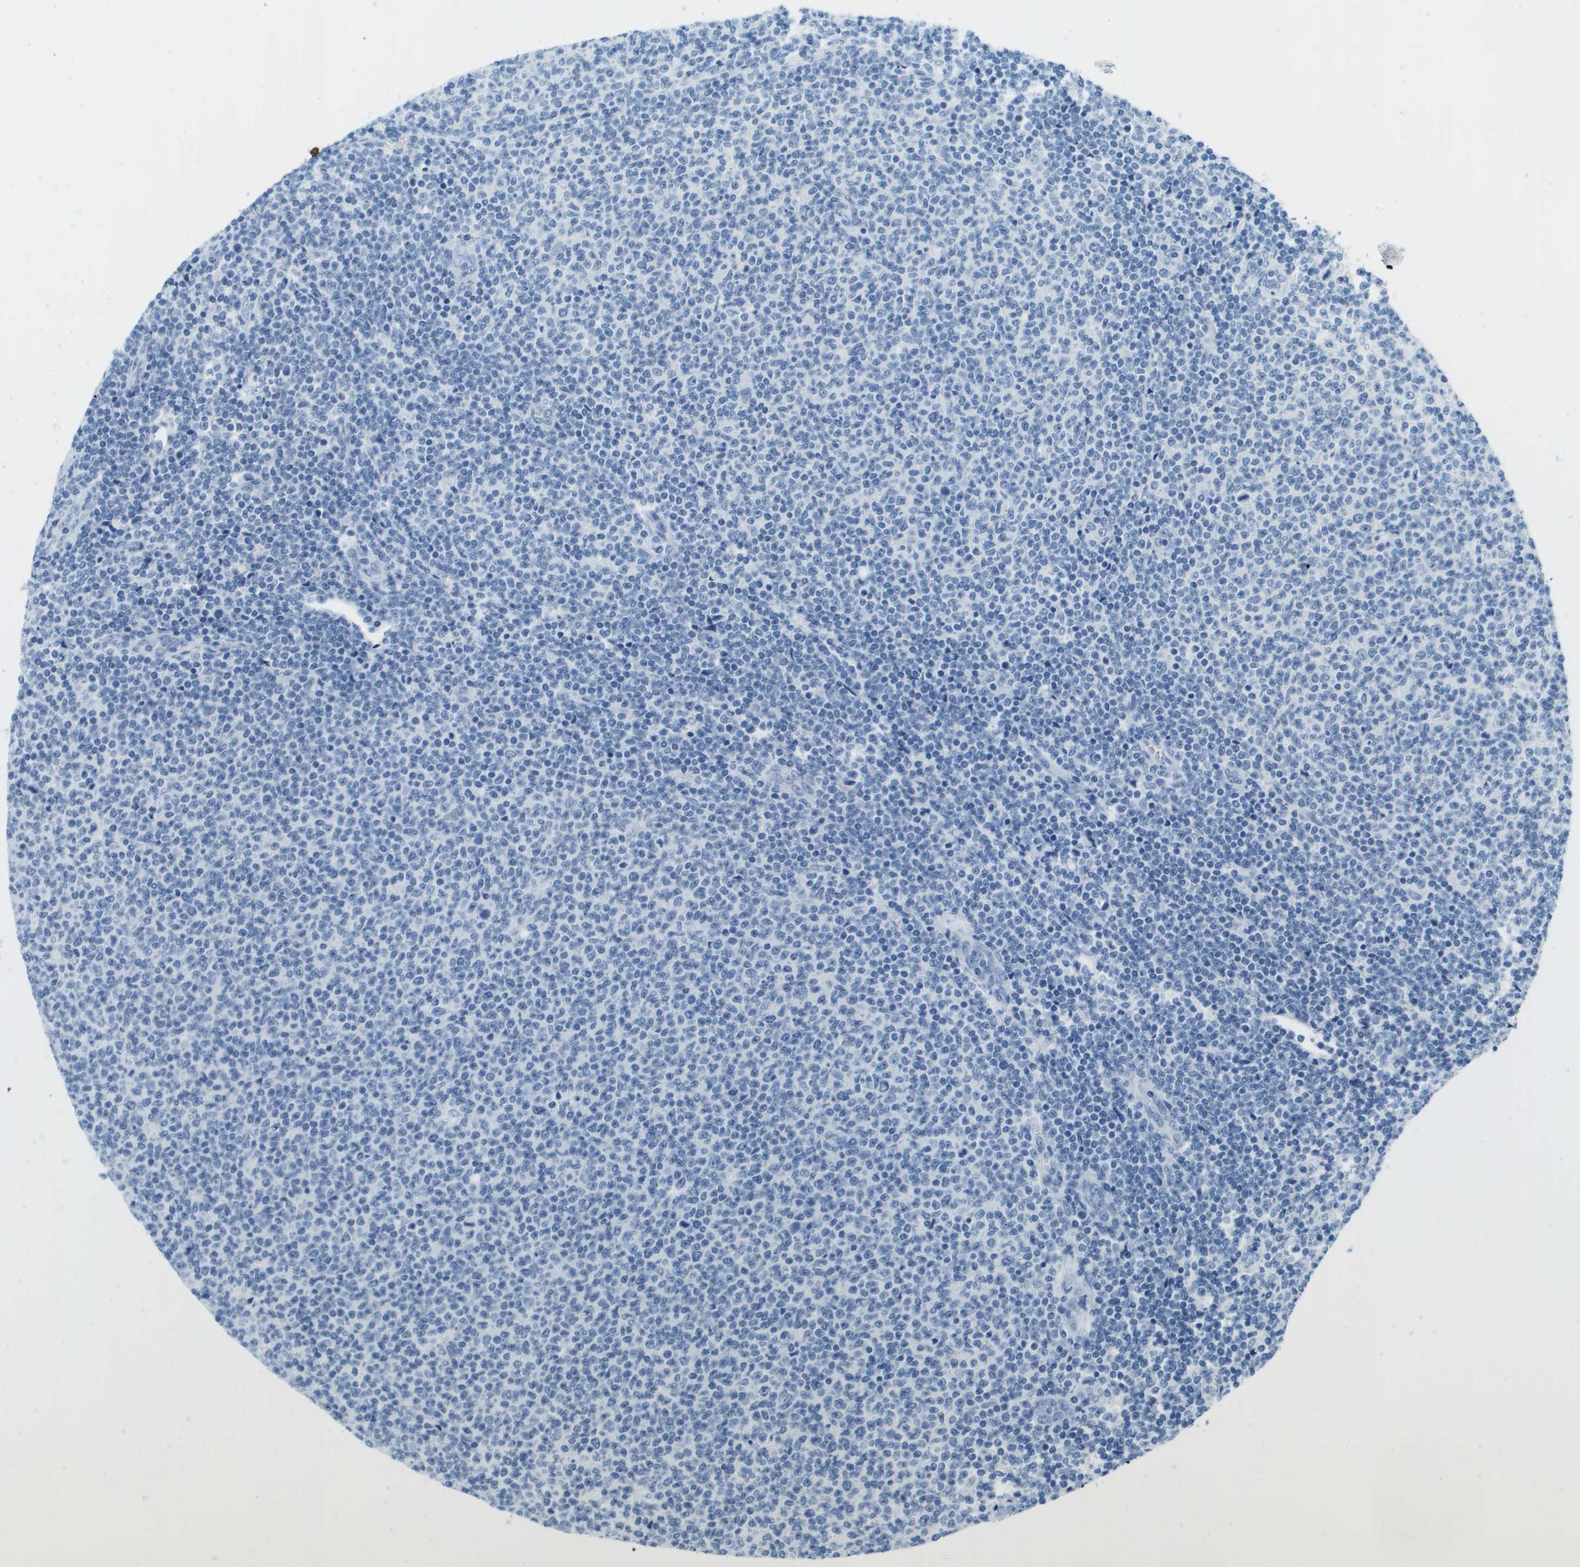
{"staining": {"intensity": "negative", "quantity": "none", "location": "none"}, "tissue": "lymphoma", "cell_type": "Tumor cells", "image_type": "cancer", "snomed": [{"axis": "morphology", "description": "Malignant lymphoma, non-Hodgkin's type, Low grade"}, {"axis": "topography", "description": "Lymph node"}], "caption": "Protein analysis of malignant lymphoma, non-Hodgkin's type (low-grade) displays no significant staining in tumor cells. (DAB immunohistochemistry (IHC) with hematoxylin counter stain).", "gene": "CDHR2", "patient": {"sex": "male", "age": 66}}